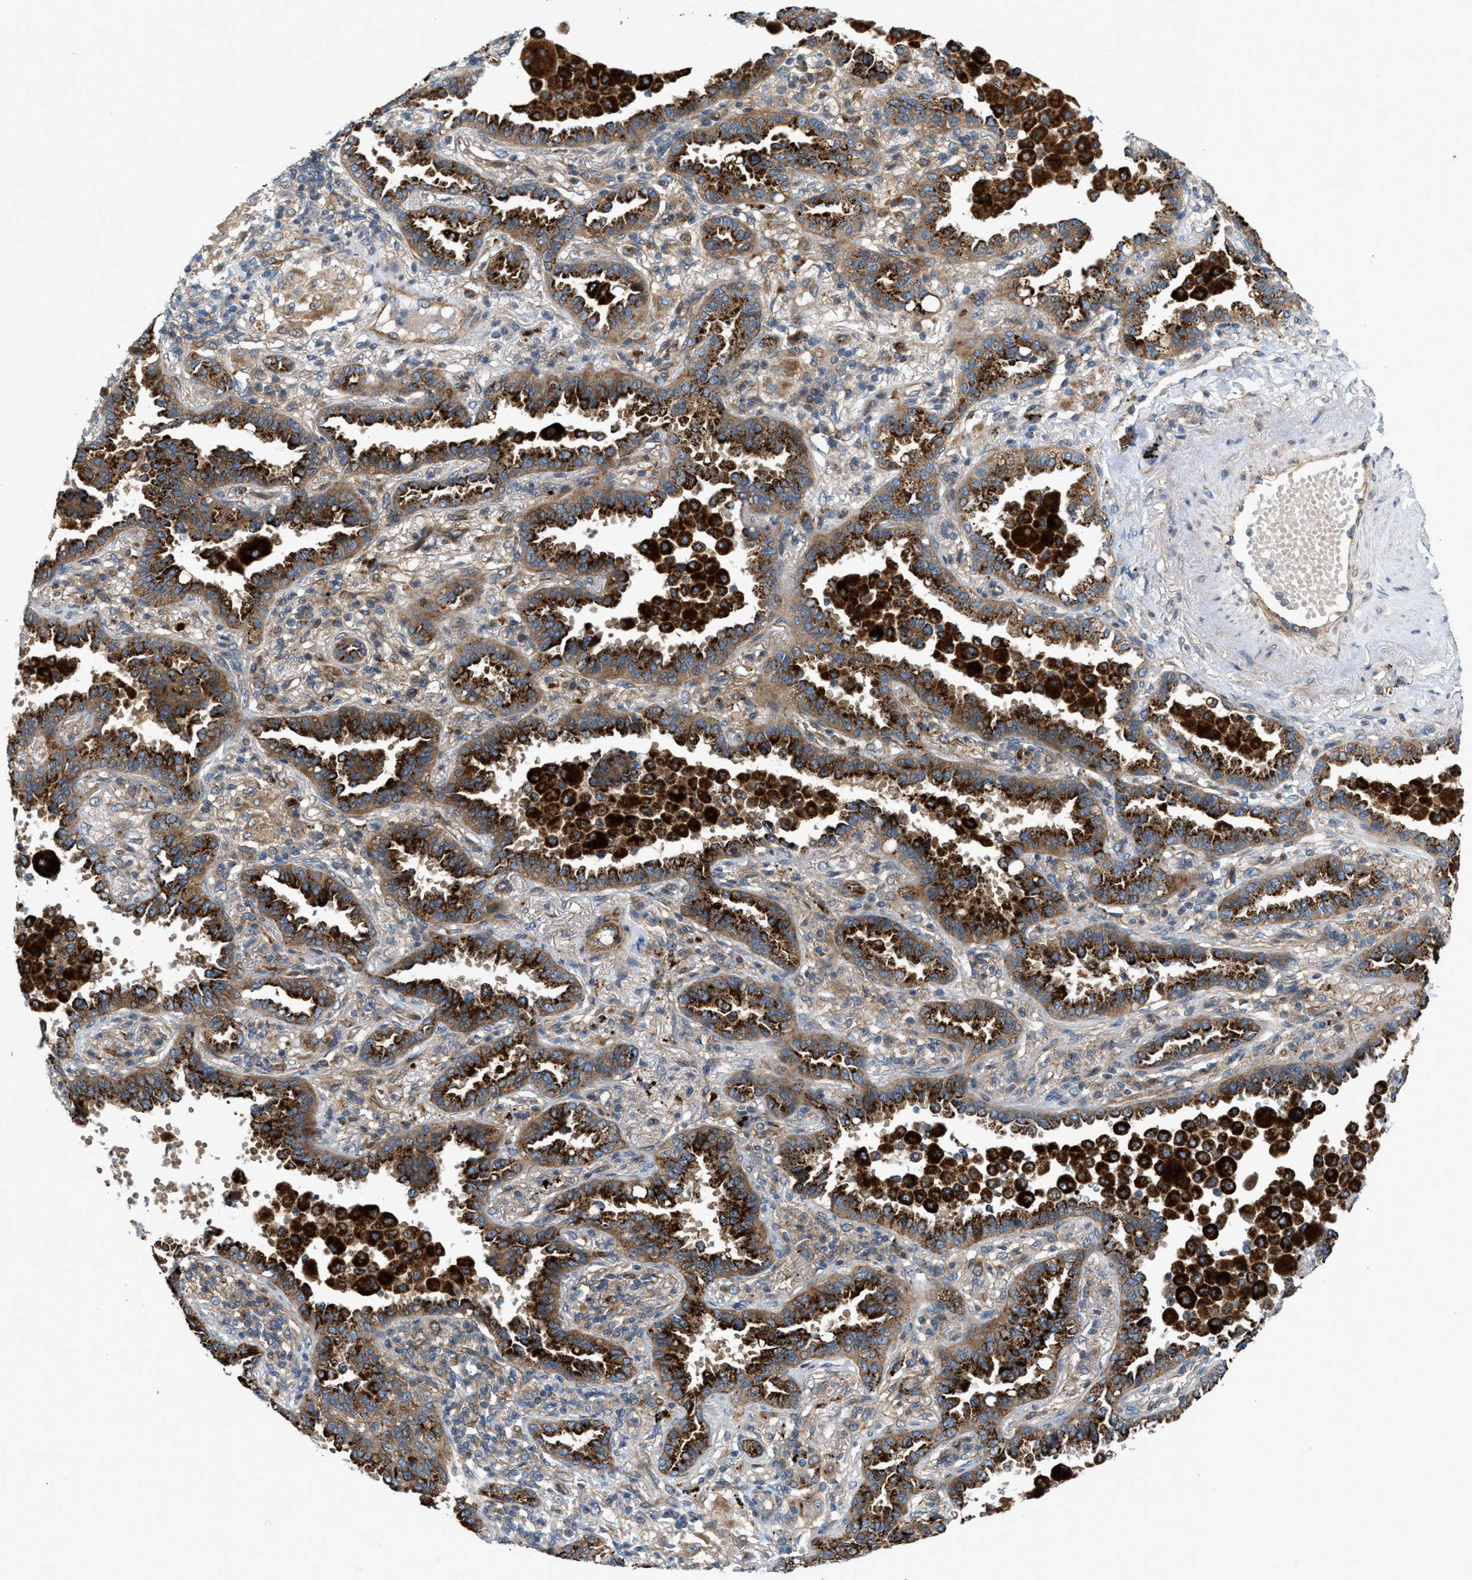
{"staining": {"intensity": "strong", "quantity": ">75%", "location": "cytoplasmic/membranous"}, "tissue": "lung cancer", "cell_type": "Tumor cells", "image_type": "cancer", "snomed": [{"axis": "morphology", "description": "Normal tissue, NOS"}, {"axis": "morphology", "description": "Adenocarcinoma, NOS"}, {"axis": "topography", "description": "Lung"}], "caption": "This is a photomicrograph of immunohistochemistry staining of lung adenocarcinoma, which shows strong positivity in the cytoplasmic/membranous of tumor cells.", "gene": "CYB5D1", "patient": {"sex": "male", "age": 59}}